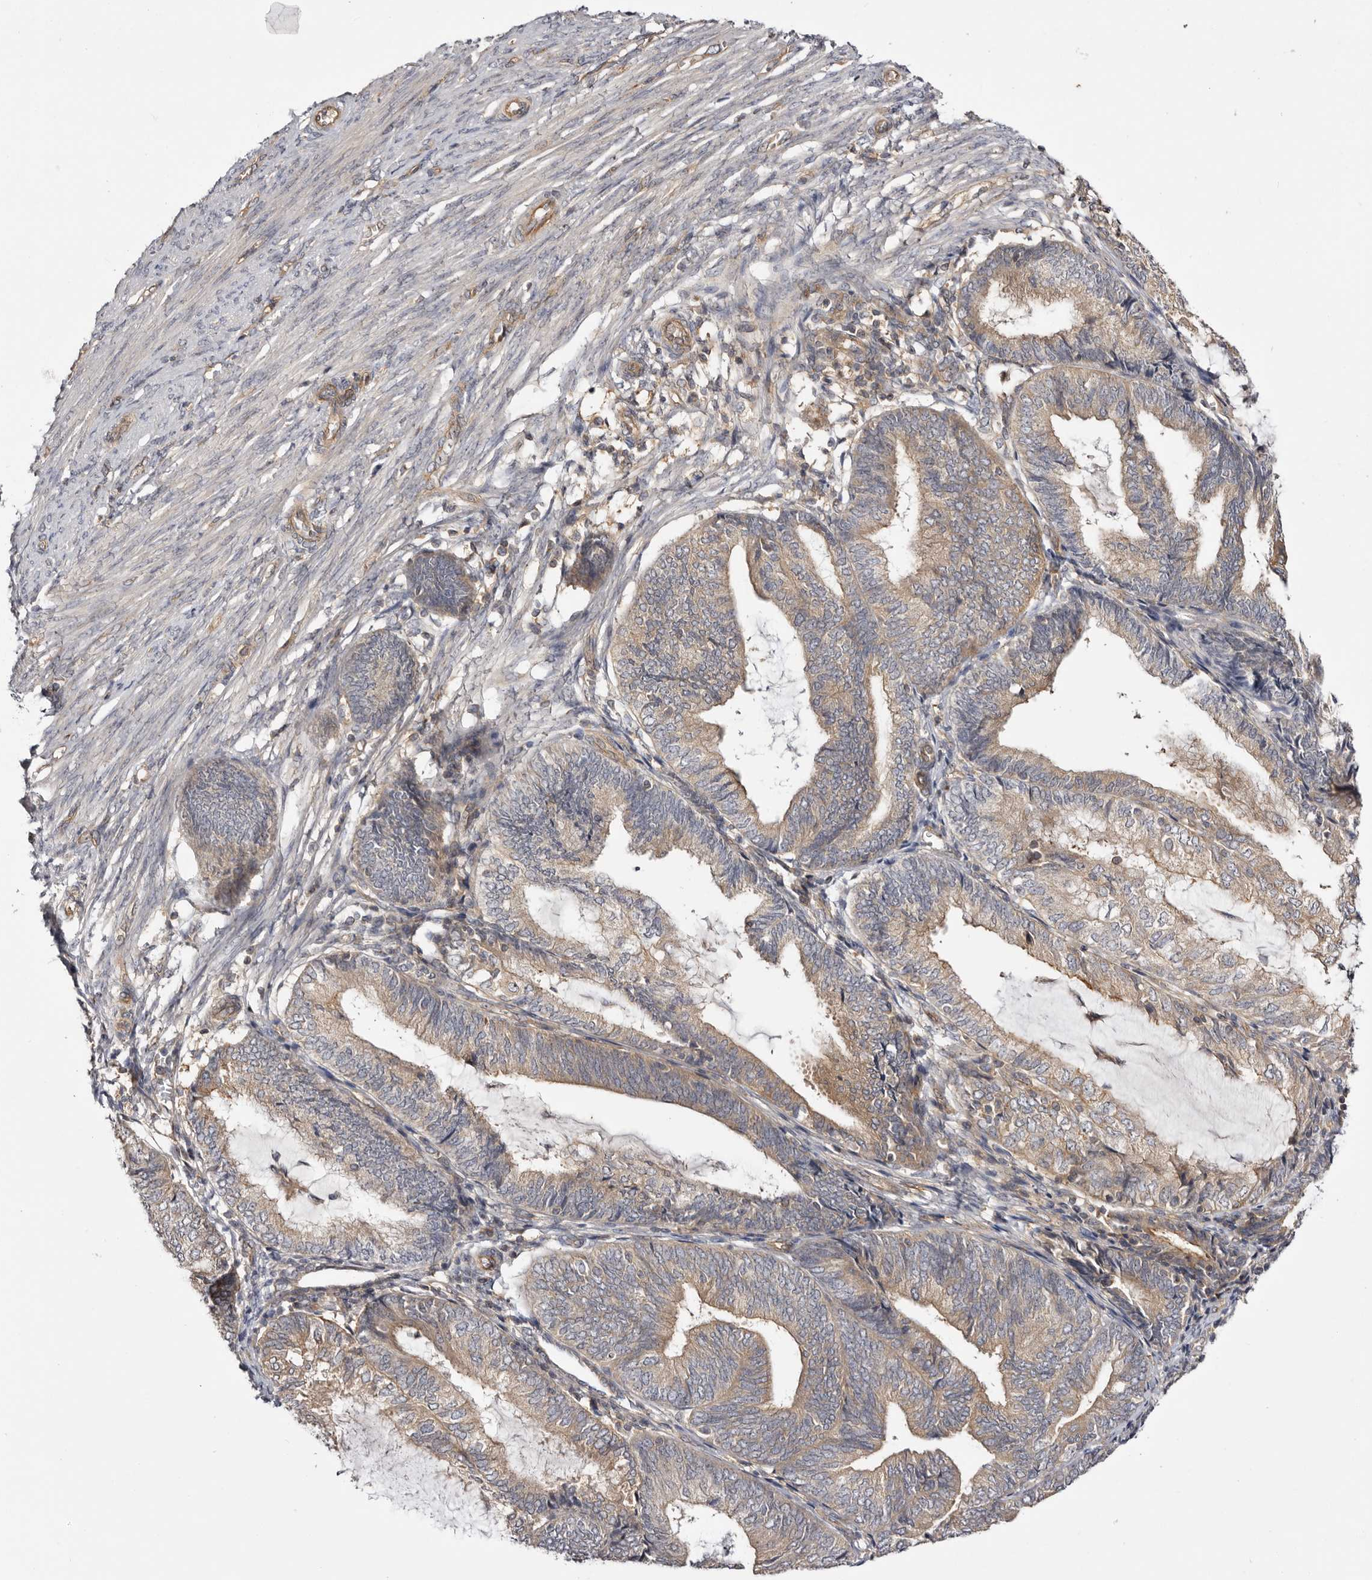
{"staining": {"intensity": "weak", "quantity": ">75%", "location": "cytoplasmic/membranous"}, "tissue": "endometrial cancer", "cell_type": "Tumor cells", "image_type": "cancer", "snomed": [{"axis": "morphology", "description": "Adenocarcinoma, NOS"}, {"axis": "topography", "description": "Endometrium"}], "caption": "Endometrial cancer (adenocarcinoma) was stained to show a protein in brown. There is low levels of weak cytoplasmic/membranous expression in approximately >75% of tumor cells. Using DAB (3,3'-diaminobenzidine) (brown) and hematoxylin (blue) stains, captured at high magnification using brightfield microscopy.", "gene": "PANK4", "patient": {"sex": "female", "age": 81}}